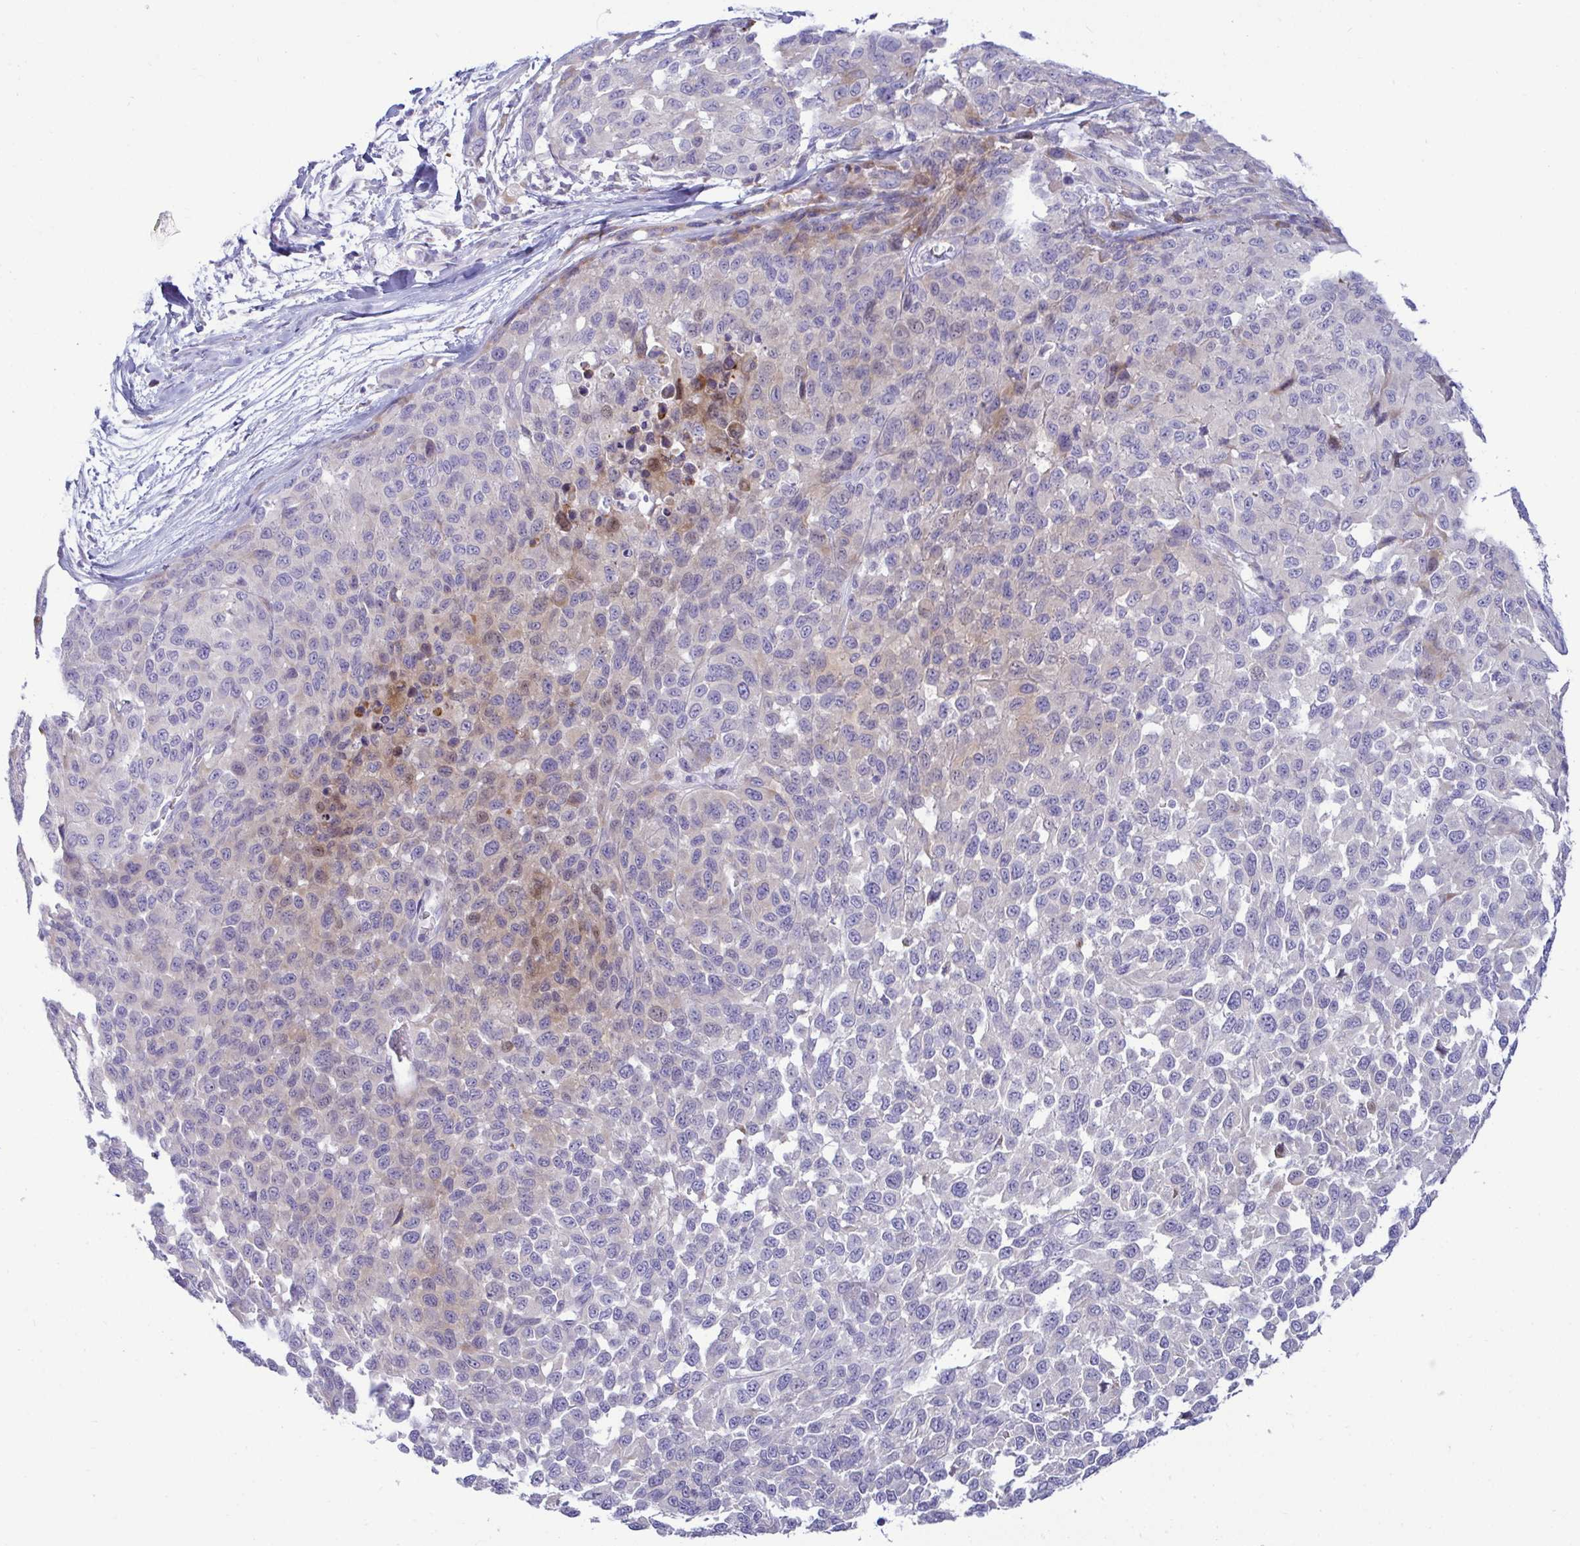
{"staining": {"intensity": "weak", "quantity": "<25%", "location": "cytoplasmic/membranous"}, "tissue": "melanoma", "cell_type": "Tumor cells", "image_type": "cancer", "snomed": [{"axis": "morphology", "description": "Malignant melanoma, NOS"}, {"axis": "topography", "description": "Skin"}], "caption": "Immunohistochemistry histopathology image of neoplastic tissue: malignant melanoma stained with DAB (3,3'-diaminobenzidine) reveals no significant protein staining in tumor cells. (DAB (3,3'-diaminobenzidine) IHC with hematoxylin counter stain).", "gene": "TFPI2", "patient": {"sex": "male", "age": 62}}